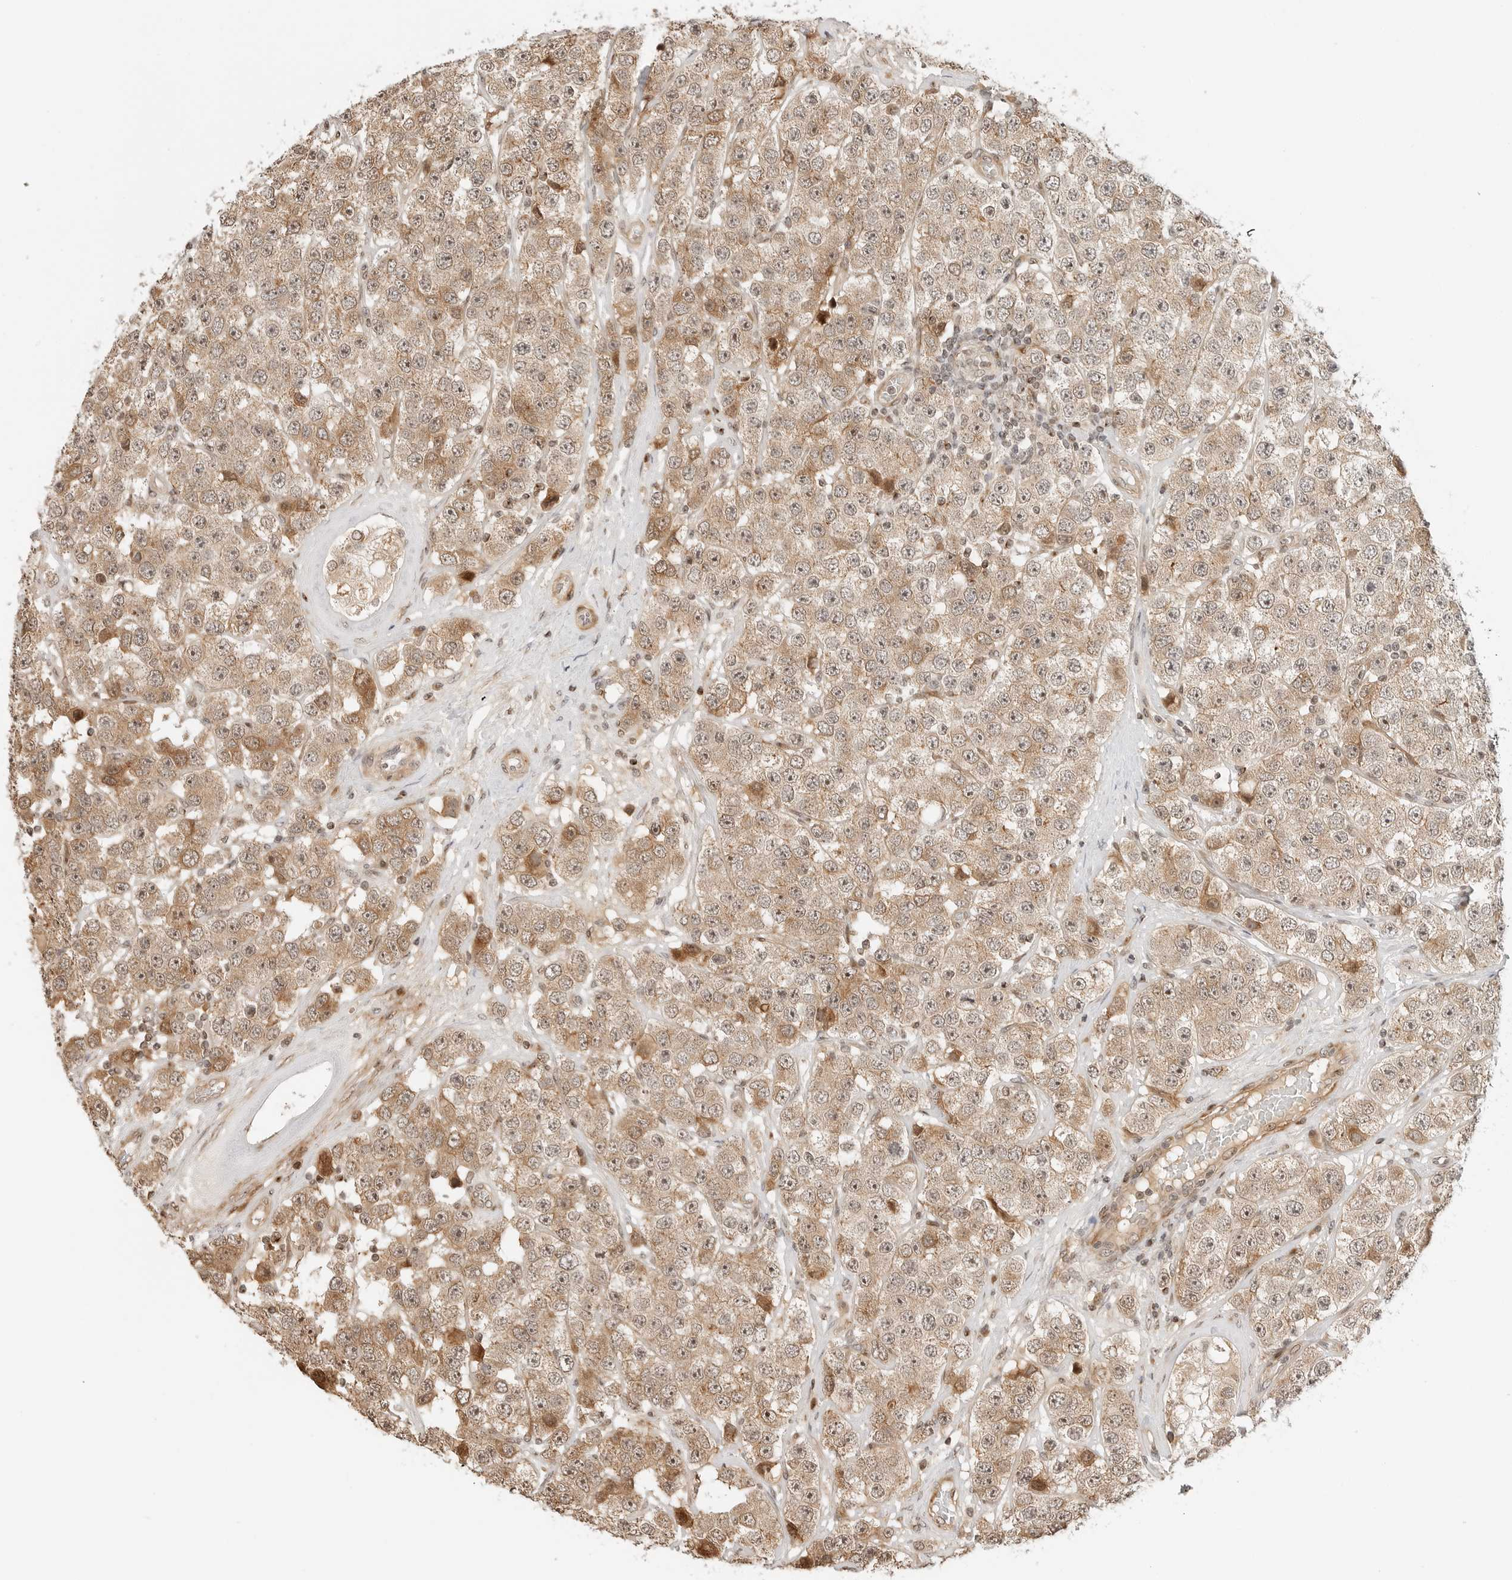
{"staining": {"intensity": "weak", "quantity": ">75%", "location": "cytoplasmic/membranous,nuclear"}, "tissue": "testis cancer", "cell_type": "Tumor cells", "image_type": "cancer", "snomed": [{"axis": "morphology", "description": "Seminoma, NOS"}, {"axis": "topography", "description": "Testis"}], "caption": "An image of human seminoma (testis) stained for a protein shows weak cytoplasmic/membranous and nuclear brown staining in tumor cells. (brown staining indicates protein expression, while blue staining denotes nuclei).", "gene": "GEM", "patient": {"sex": "male", "age": 28}}